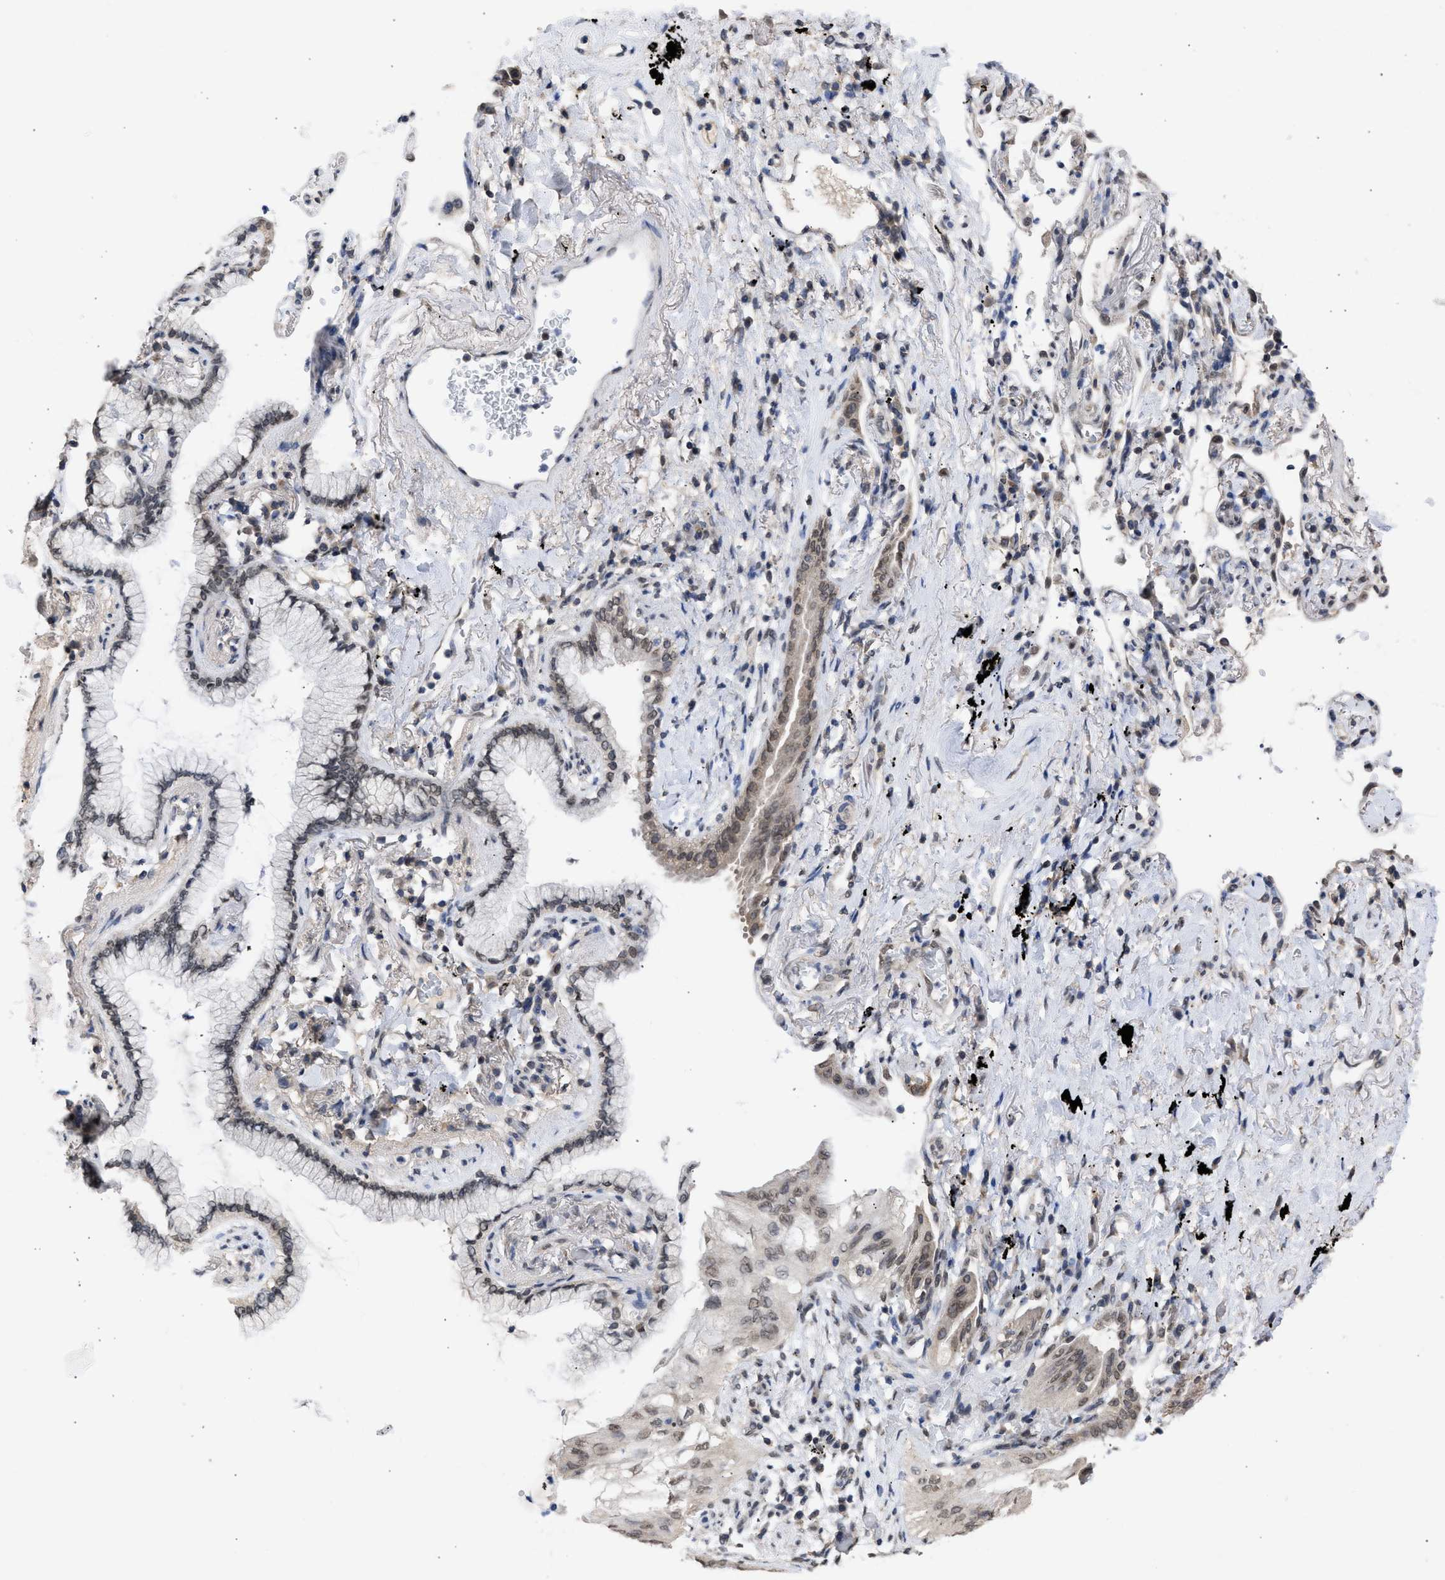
{"staining": {"intensity": "weak", "quantity": "<25%", "location": "nuclear"}, "tissue": "lung cancer", "cell_type": "Tumor cells", "image_type": "cancer", "snomed": [{"axis": "morphology", "description": "Normal tissue, NOS"}, {"axis": "morphology", "description": "Adenocarcinoma, NOS"}, {"axis": "topography", "description": "Bronchus"}, {"axis": "topography", "description": "Lung"}], "caption": "Immunohistochemical staining of human lung cancer (adenocarcinoma) exhibits no significant expression in tumor cells.", "gene": "NUP35", "patient": {"sex": "female", "age": 70}}